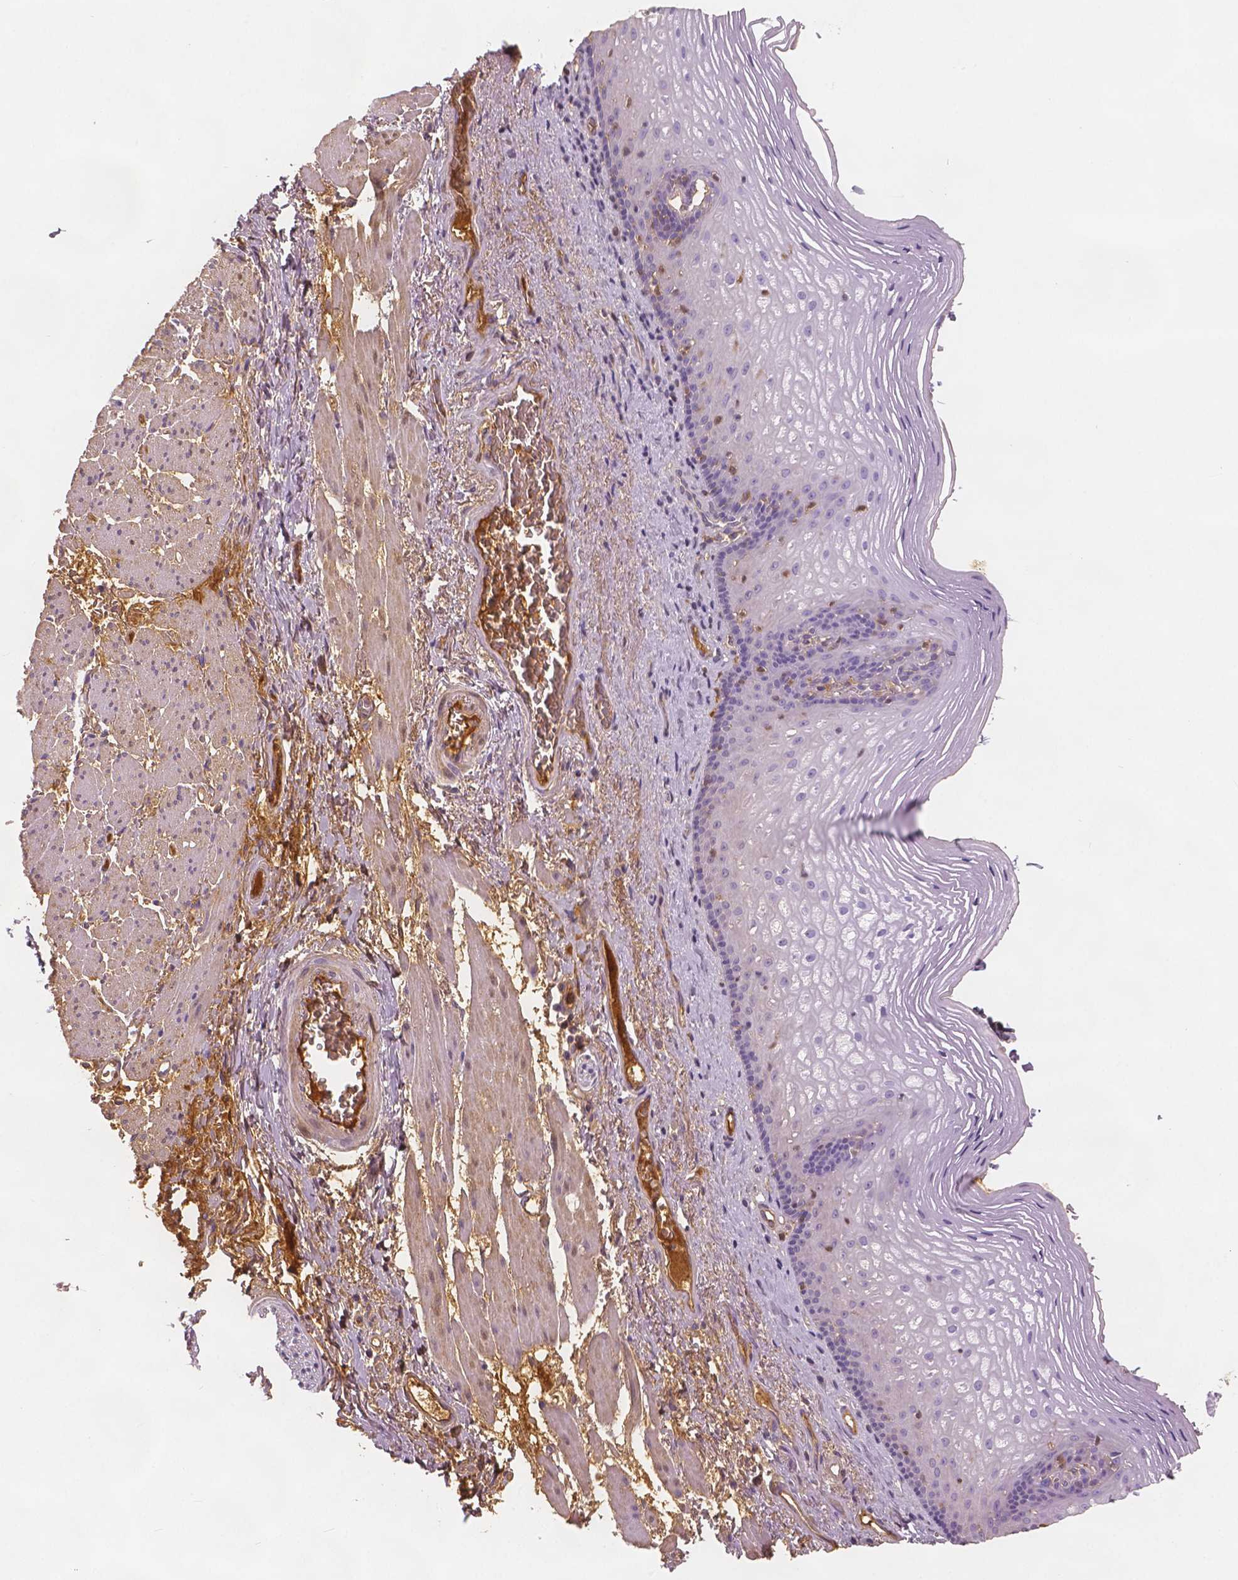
{"staining": {"intensity": "negative", "quantity": "none", "location": "none"}, "tissue": "esophagus", "cell_type": "Squamous epithelial cells", "image_type": "normal", "snomed": [{"axis": "morphology", "description": "Normal tissue, NOS"}, {"axis": "topography", "description": "Esophagus"}], "caption": "This is a micrograph of immunohistochemistry (IHC) staining of normal esophagus, which shows no positivity in squamous epithelial cells. The staining was performed using DAB to visualize the protein expression in brown, while the nuclei were stained in blue with hematoxylin (Magnification: 20x).", "gene": "APOA4", "patient": {"sex": "male", "age": 76}}